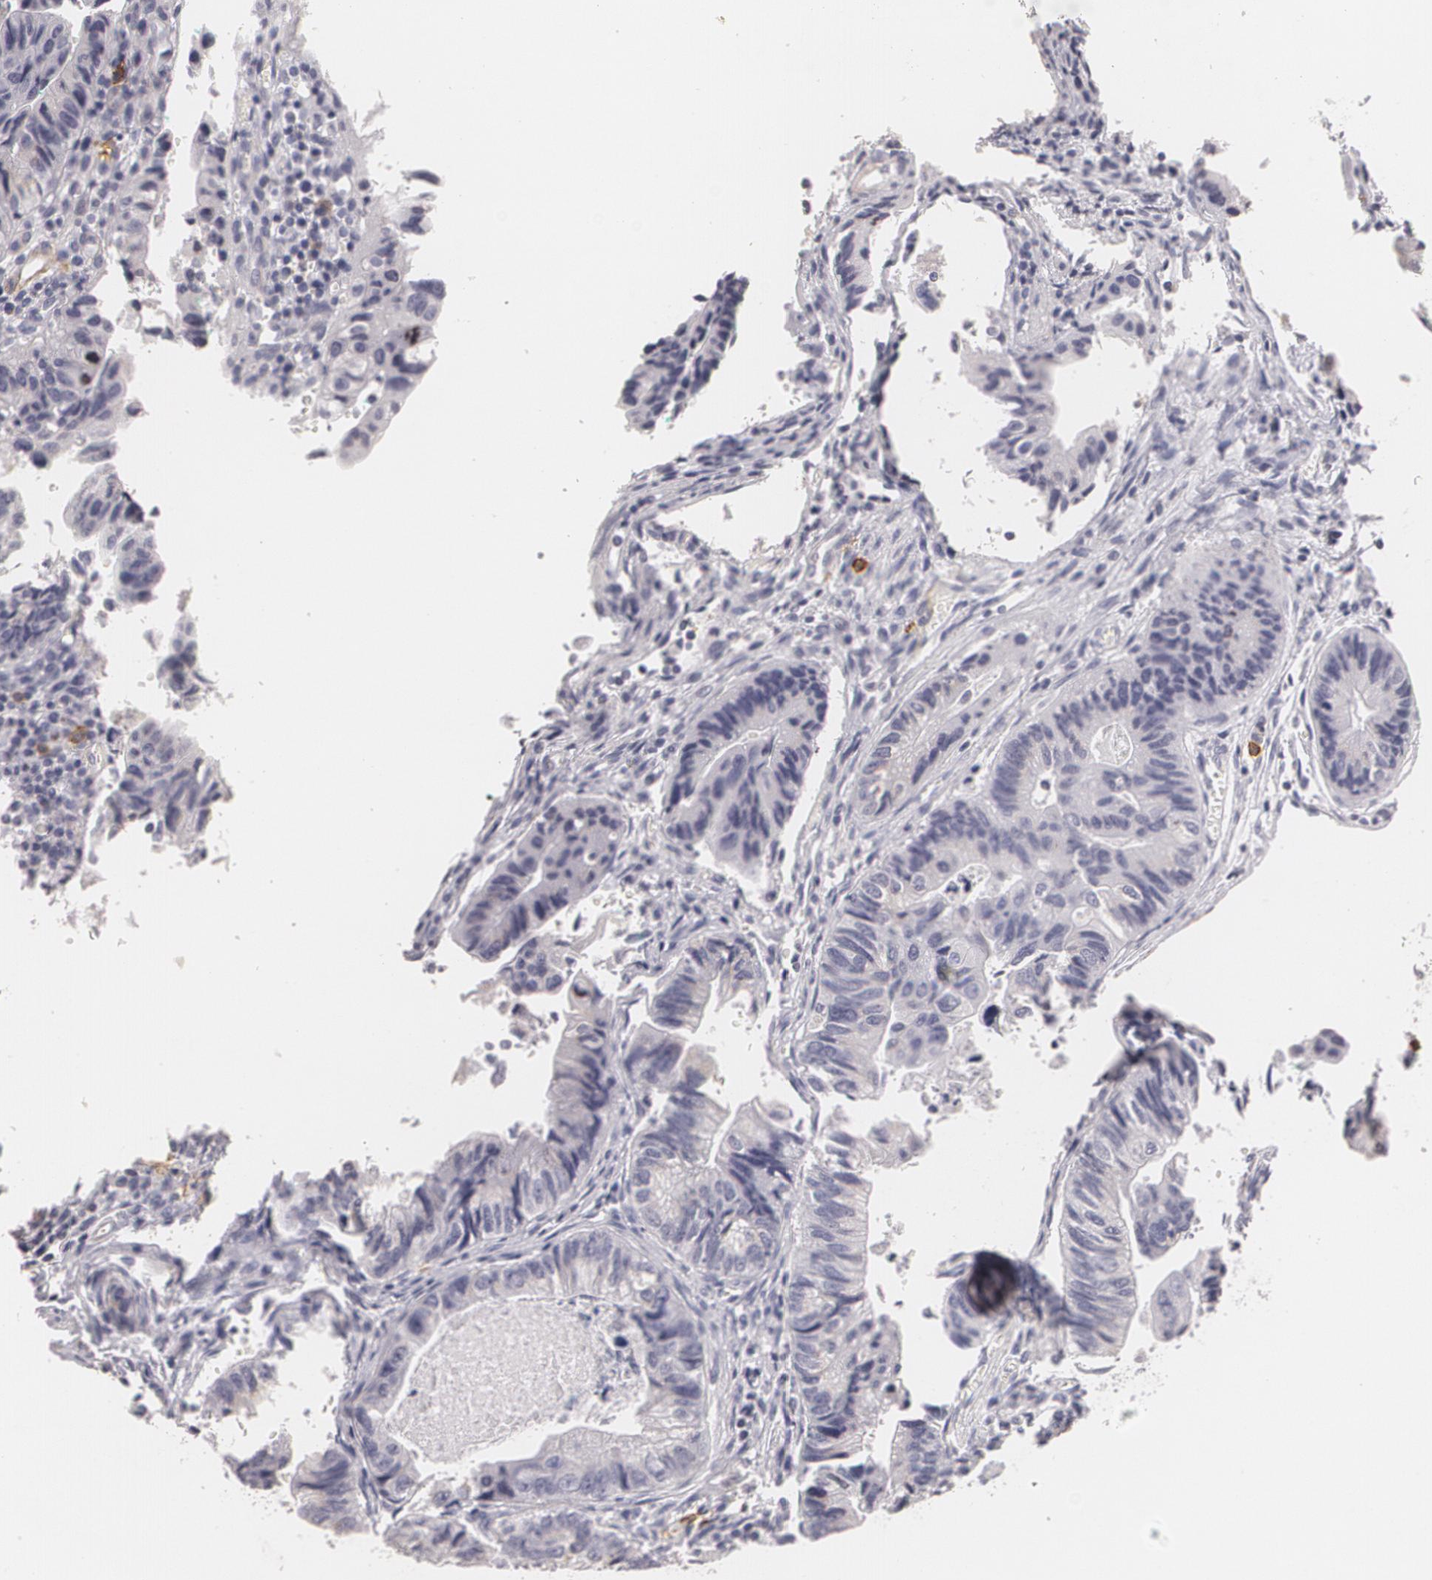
{"staining": {"intensity": "negative", "quantity": "none", "location": "none"}, "tissue": "colorectal cancer", "cell_type": "Tumor cells", "image_type": "cancer", "snomed": [{"axis": "morphology", "description": "Adenocarcinoma, NOS"}, {"axis": "topography", "description": "Colon"}], "caption": "Immunohistochemical staining of colorectal cancer (adenocarcinoma) reveals no significant staining in tumor cells. (Brightfield microscopy of DAB (3,3'-diaminobenzidine) IHC at high magnification).", "gene": "NGFR", "patient": {"sex": "female", "age": 11}}